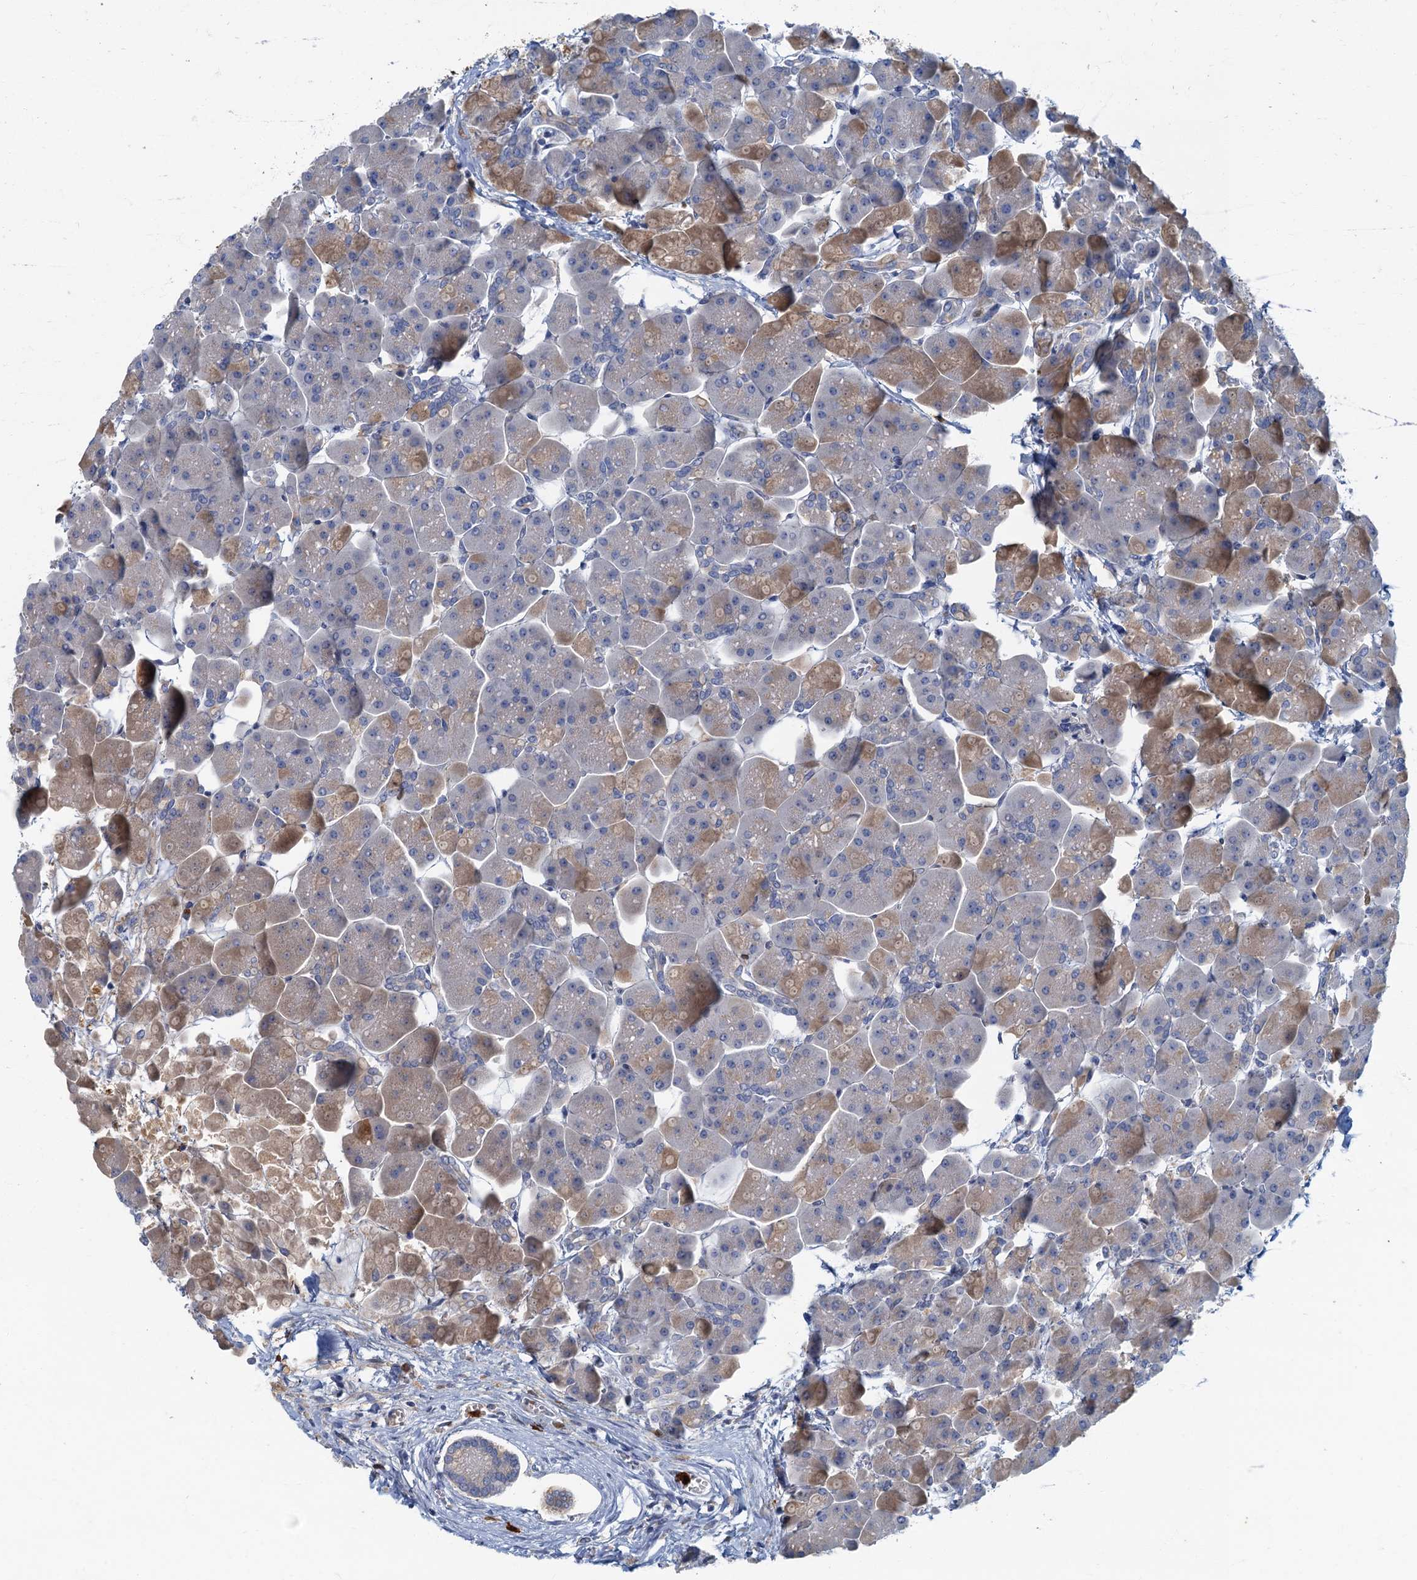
{"staining": {"intensity": "moderate", "quantity": "<25%", "location": "cytoplasmic/membranous"}, "tissue": "pancreas", "cell_type": "Exocrine glandular cells", "image_type": "normal", "snomed": [{"axis": "morphology", "description": "Normal tissue, NOS"}, {"axis": "topography", "description": "Pancreas"}], "caption": "About <25% of exocrine glandular cells in benign pancreas reveal moderate cytoplasmic/membranous protein staining as visualized by brown immunohistochemical staining.", "gene": "ANKDD1A", "patient": {"sex": "male", "age": 66}}